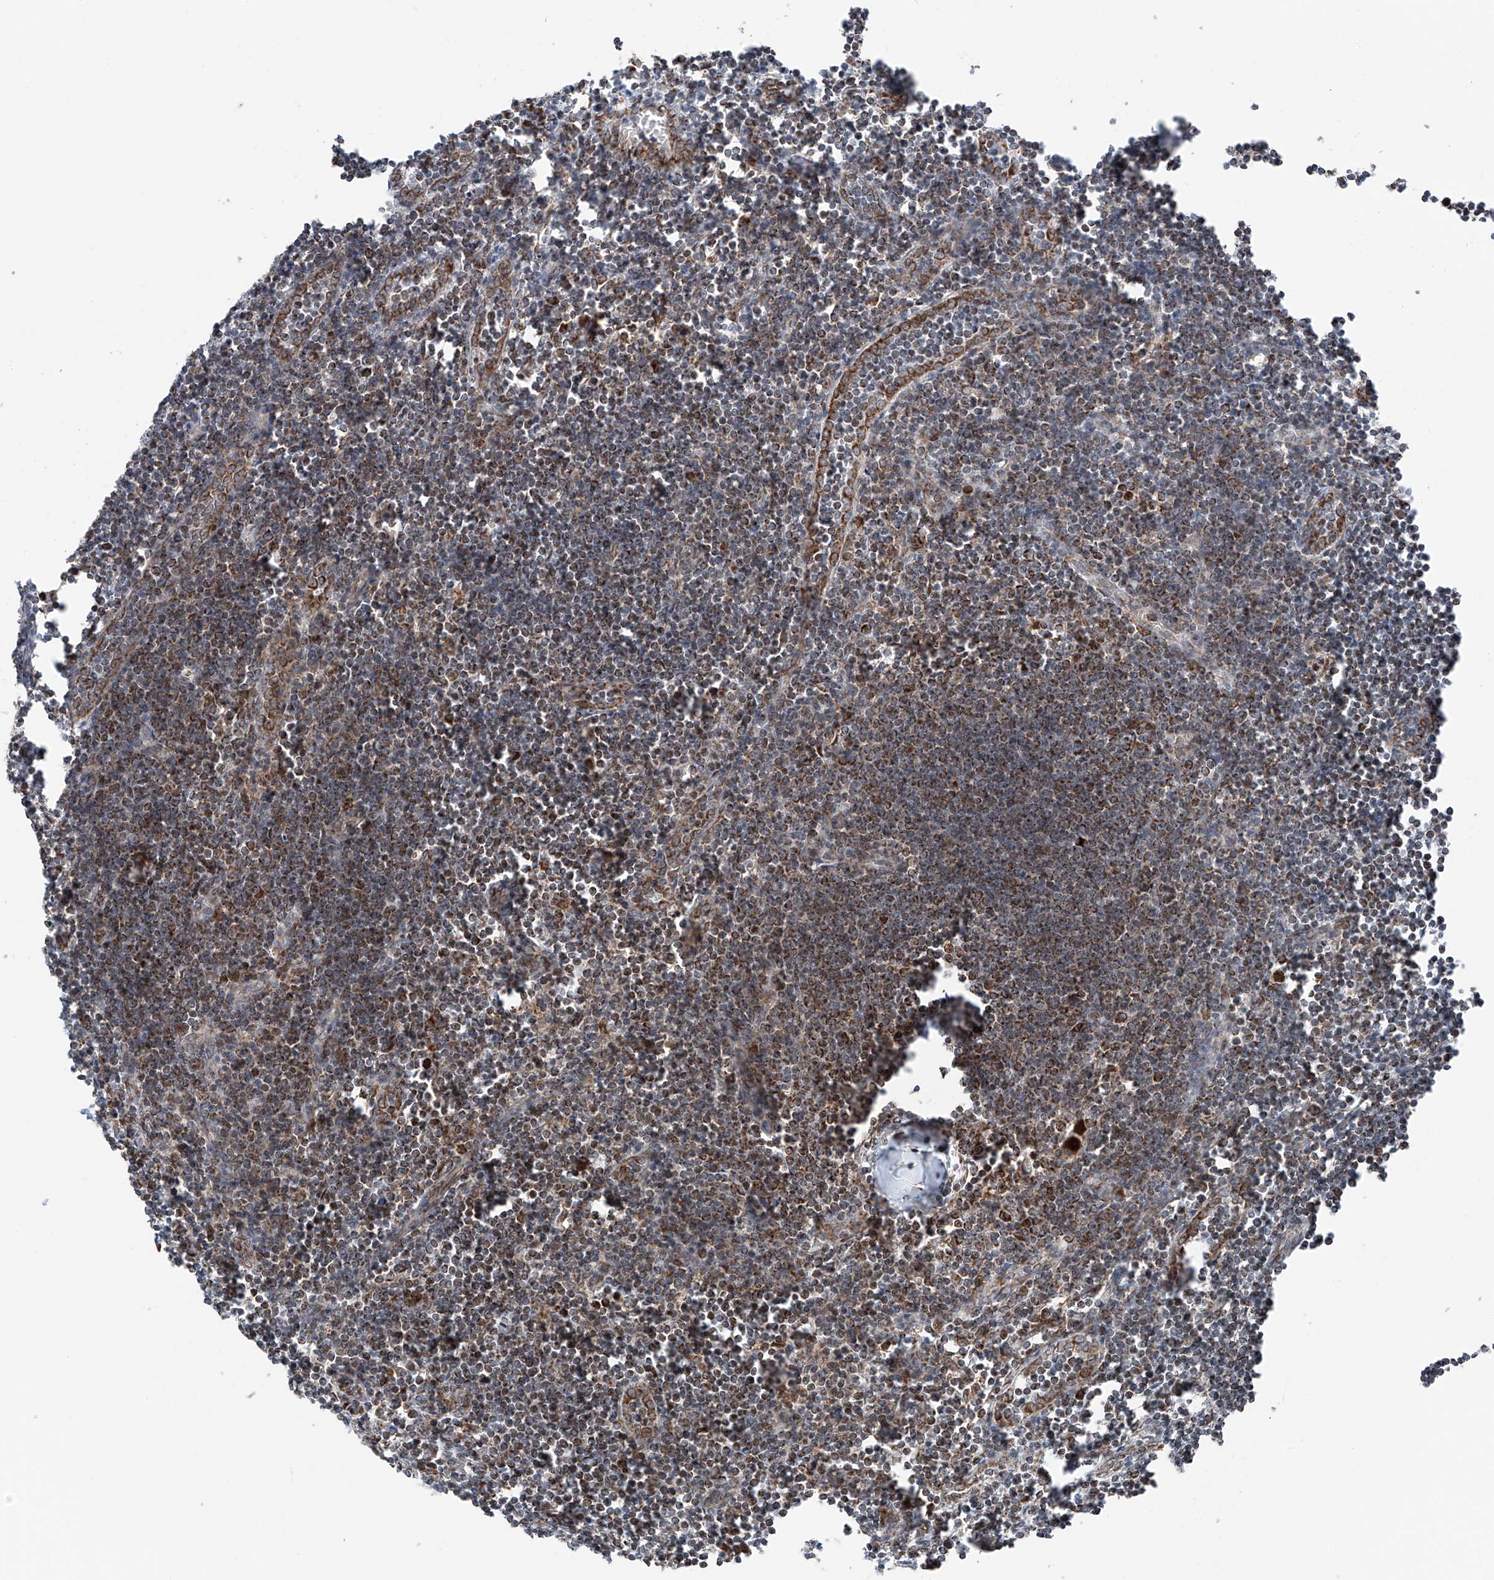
{"staining": {"intensity": "strong", "quantity": ">75%", "location": "cytoplasmic/membranous"}, "tissue": "lymph node", "cell_type": "Germinal center cells", "image_type": "normal", "snomed": [{"axis": "morphology", "description": "Normal tissue, NOS"}, {"axis": "morphology", "description": "Malignant melanoma, Metastatic site"}, {"axis": "topography", "description": "Lymph node"}], "caption": "Brown immunohistochemical staining in normal lymph node shows strong cytoplasmic/membranous staining in about >75% of germinal center cells.", "gene": "ZSCAN29", "patient": {"sex": "male", "age": 41}}